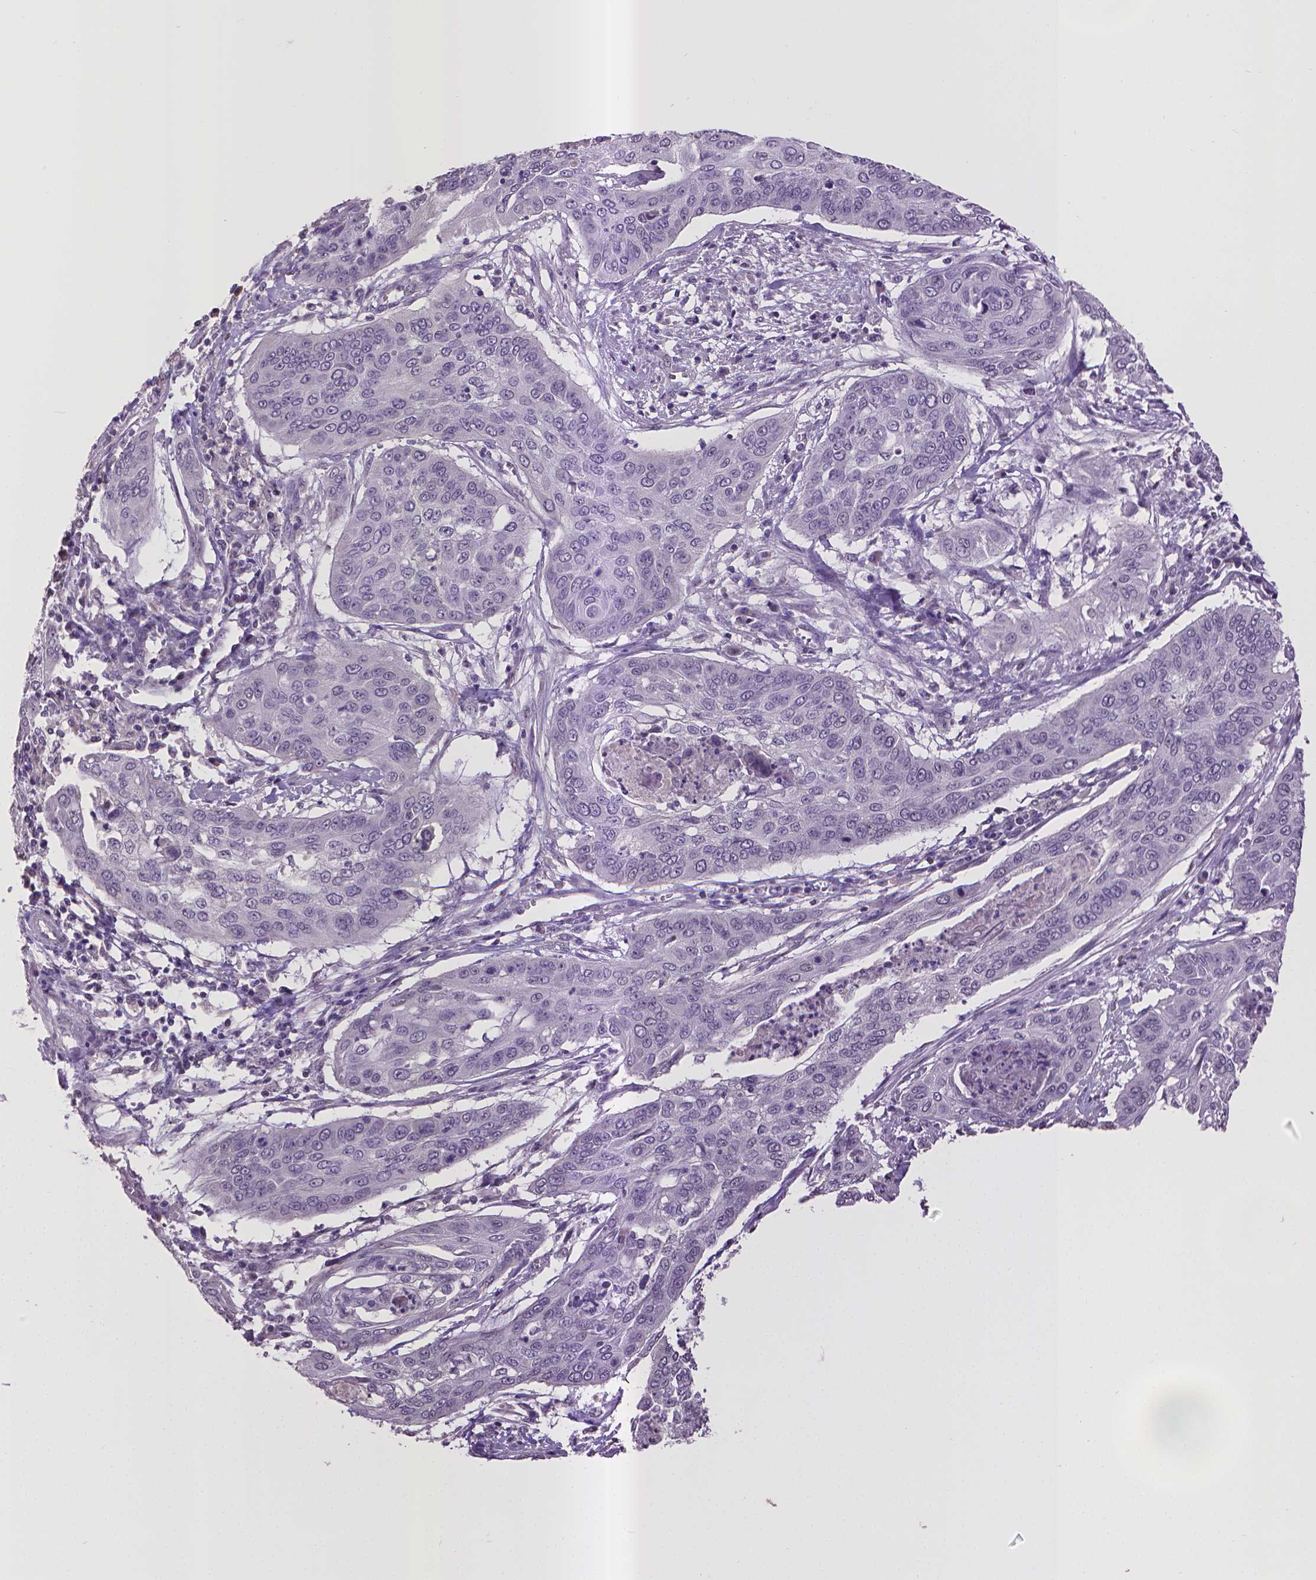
{"staining": {"intensity": "negative", "quantity": "none", "location": "none"}, "tissue": "cervical cancer", "cell_type": "Tumor cells", "image_type": "cancer", "snomed": [{"axis": "morphology", "description": "Squamous cell carcinoma, NOS"}, {"axis": "topography", "description": "Cervix"}], "caption": "A micrograph of human cervical squamous cell carcinoma is negative for staining in tumor cells. (Immunohistochemistry (ihc), brightfield microscopy, high magnification).", "gene": "CPM", "patient": {"sex": "female", "age": 39}}